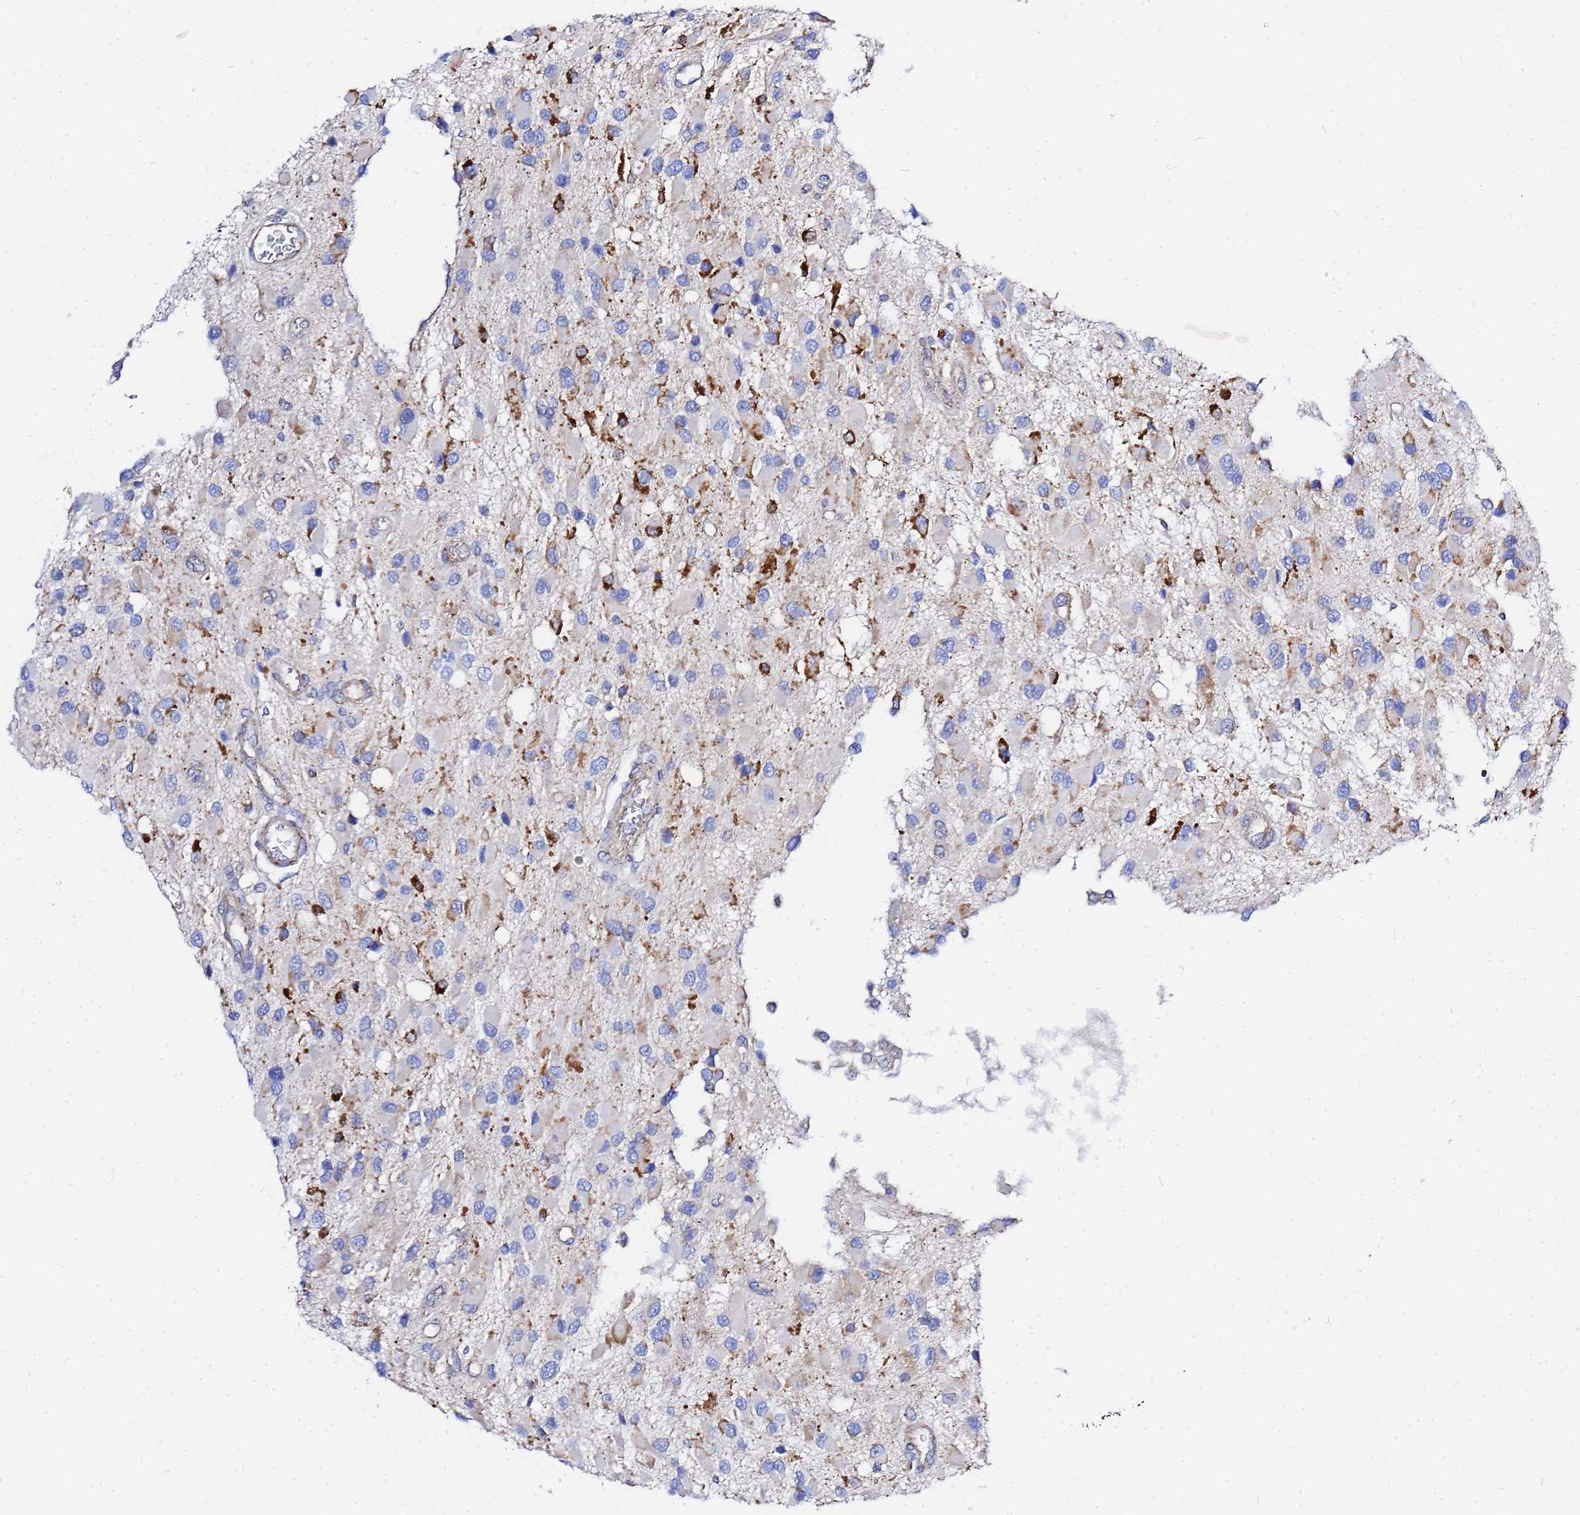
{"staining": {"intensity": "strong", "quantity": "<25%", "location": "cytoplasmic/membranous"}, "tissue": "glioma", "cell_type": "Tumor cells", "image_type": "cancer", "snomed": [{"axis": "morphology", "description": "Glioma, malignant, High grade"}, {"axis": "topography", "description": "Brain"}], "caption": "IHC (DAB) staining of human malignant glioma (high-grade) reveals strong cytoplasmic/membranous protein positivity in about <25% of tumor cells.", "gene": "FAHD2A", "patient": {"sex": "male", "age": 53}}